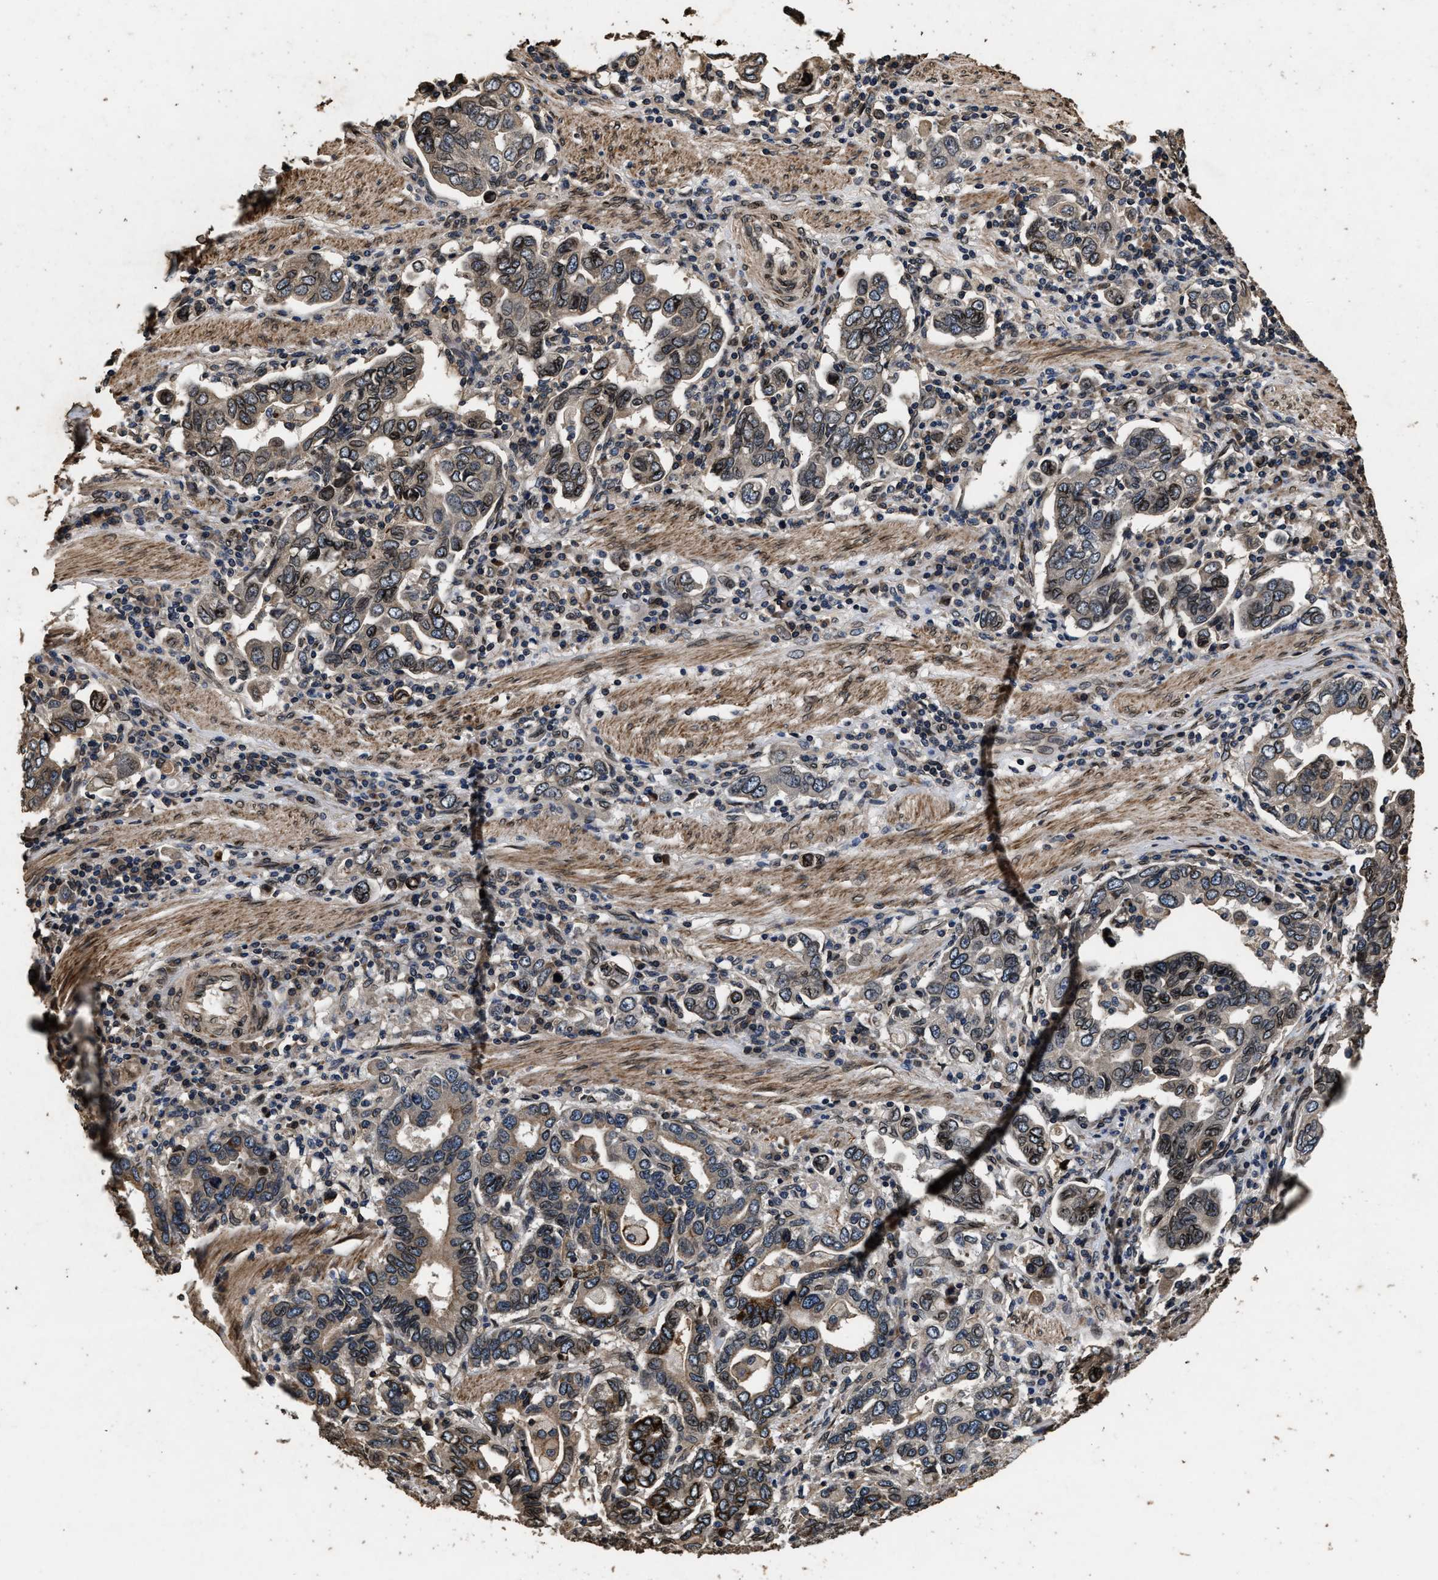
{"staining": {"intensity": "moderate", "quantity": "<25%", "location": "cytoplasmic/membranous,nuclear"}, "tissue": "stomach cancer", "cell_type": "Tumor cells", "image_type": "cancer", "snomed": [{"axis": "morphology", "description": "Adenocarcinoma, NOS"}, {"axis": "topography", "description": "Stomach, upper"}], "caption": "Moderate cytoplasmic/membranous and nuclear protein expression is seen in approximately <25% of tumor cells in adenocarcinoma (stomach). The protein of interest is stained brown, and the nuclei are stained in blue (DAB (3,3'-diaminobenzidine) IHC with brightfield microscopy, high magnification).", "gene": "ACCS", "patient": {"sex": "male", "age": 62}}